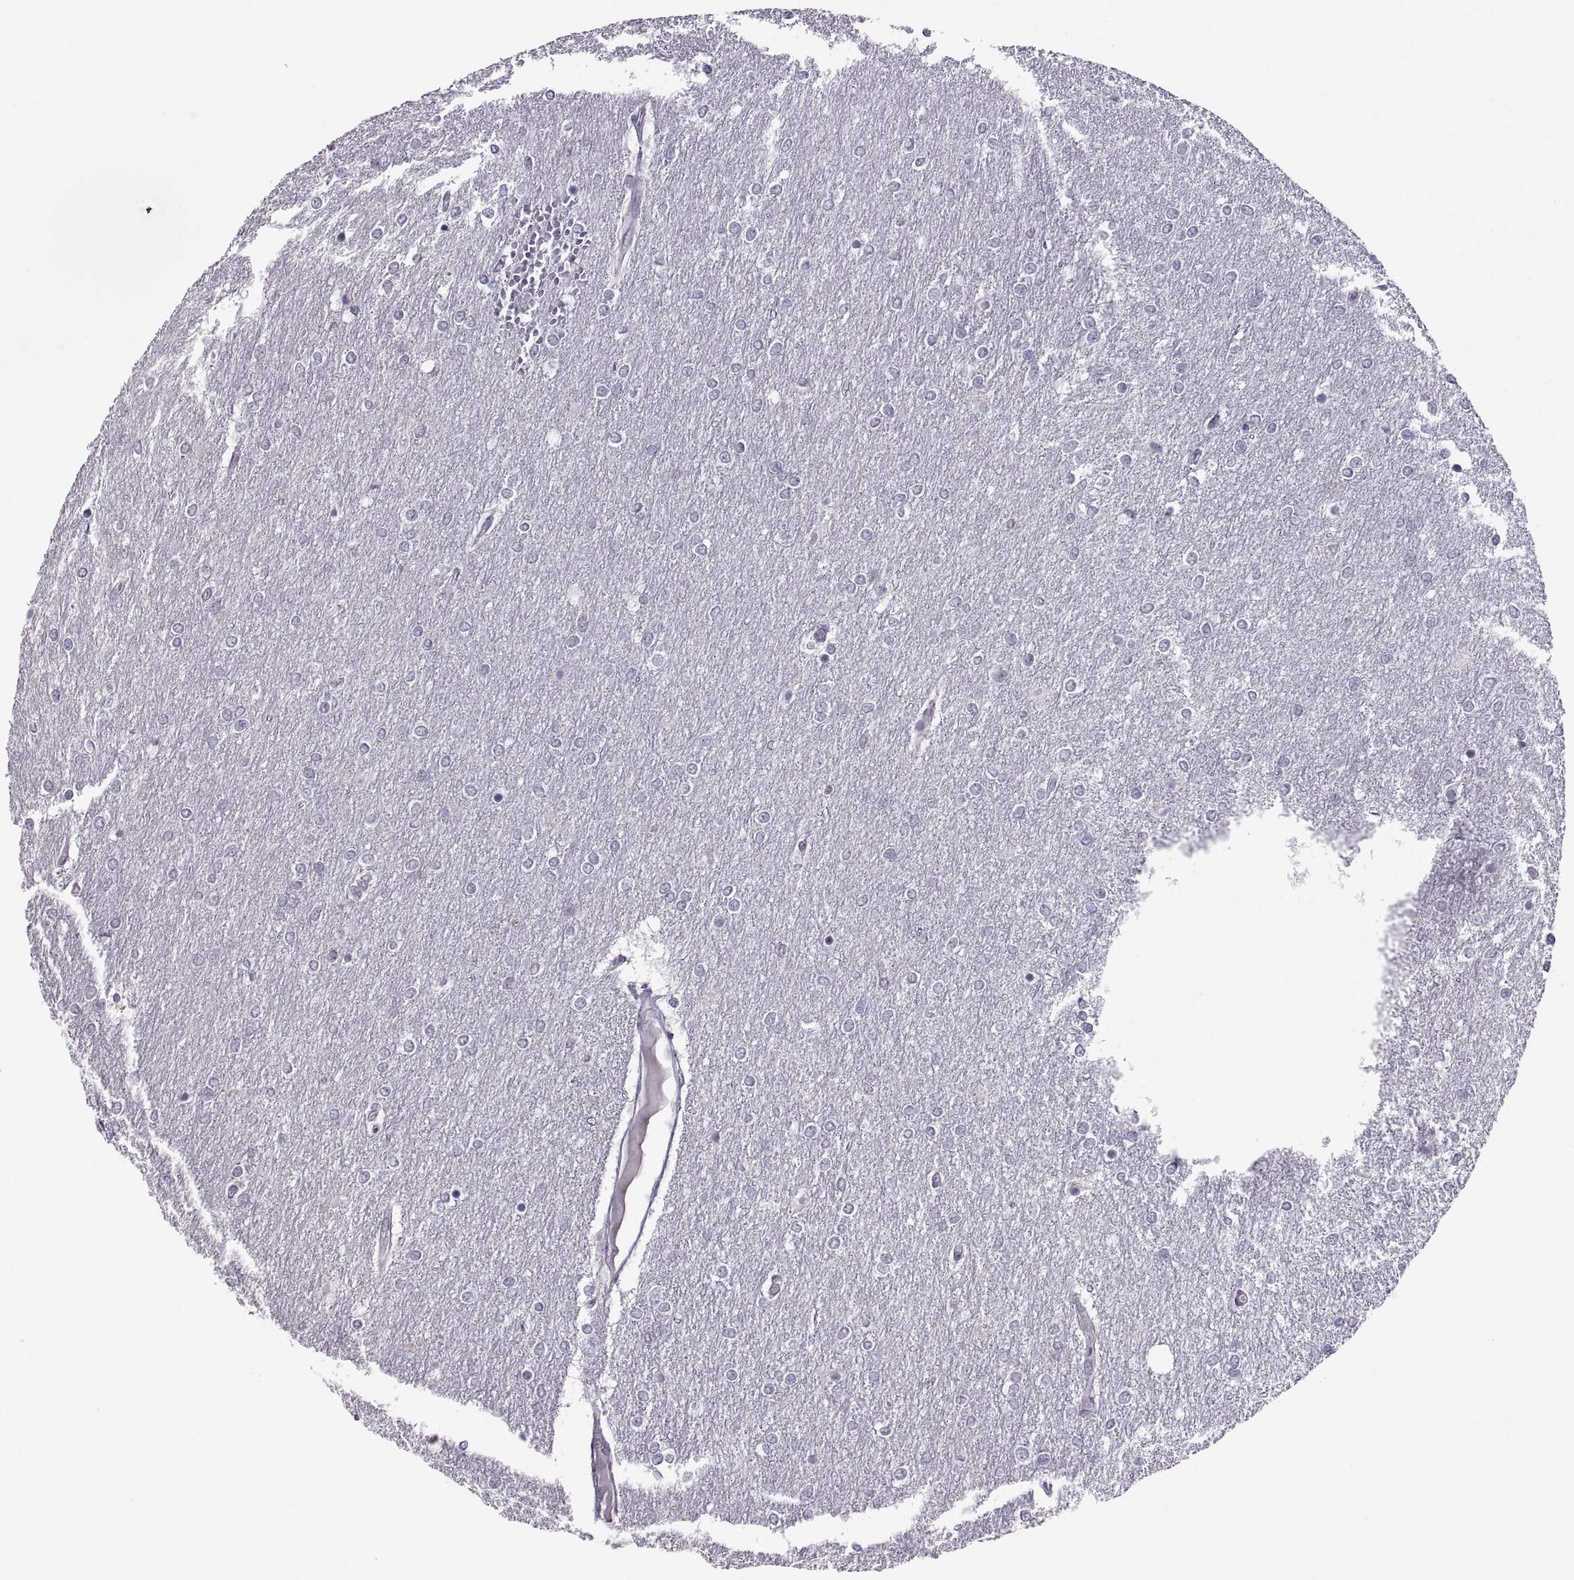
{"staining": {"intensity": "negative", "quantity": "none", "location": "none"}, "tissue": "glioma", "cell_type": "Tumor cells", "image_type": "cancer", "snomed": [{"axis": "morphology", "description": "Glioma, malignant, High grade"}, {"axis": "topography", "description": "Brain"}], "caption": "DAB (3,3'-diaminobenzidine) immunohistochemical staining of malignant glioma (high-grade) displays no significant positivity in tumor cells.", "gene": "KRT77", "patient": {"sex": "female", "age": 61}}